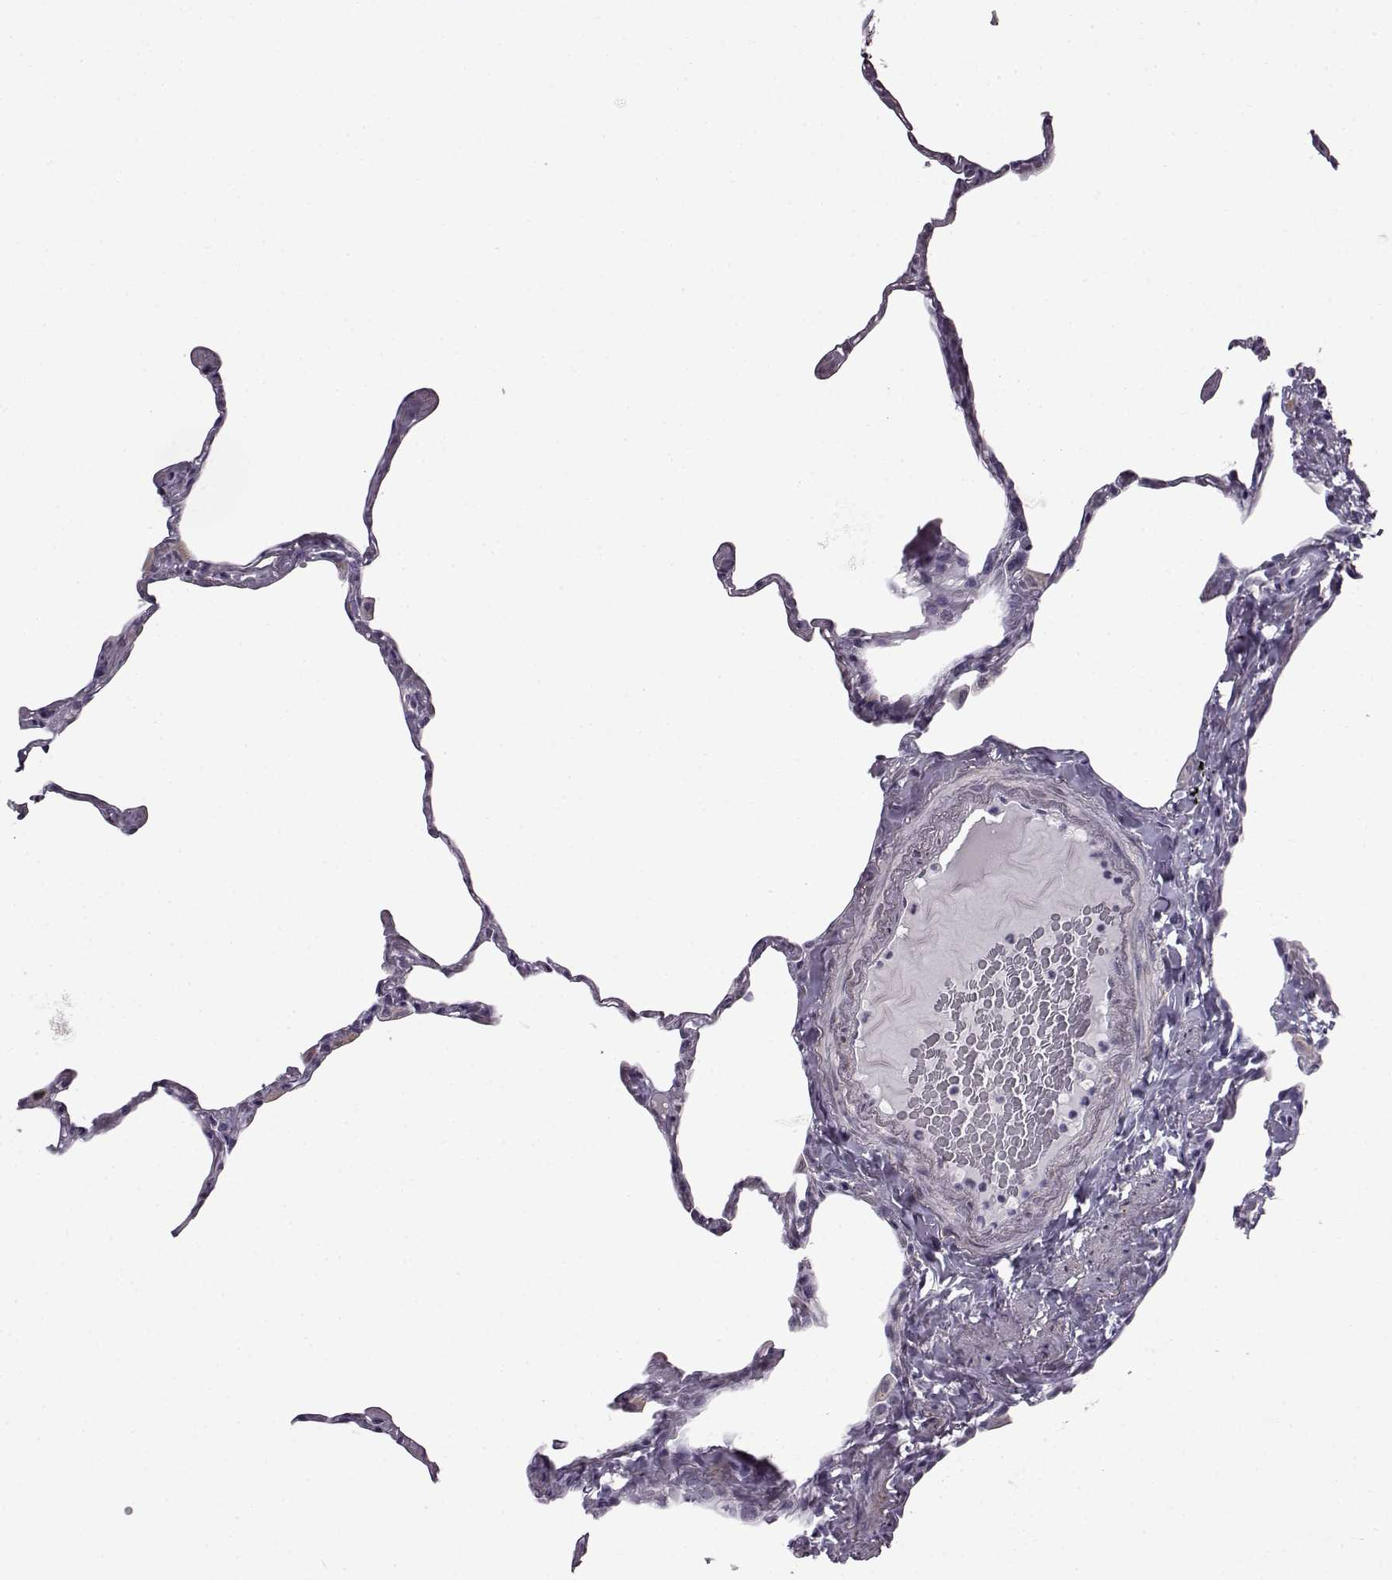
{"staining": {"intensity": "negative", "quantity": "none", "location": "none"}, "tissue": "lung", "cell_type": "Alveolar cells", "image_type": "normal", "snomed": [{"axis": "morphology", "description": "Normal tissue, NOS"}, {"axis": "topography", "description": "Lung"}], "caption": "This is a photomicrograph of immunohistochemistry staining of unremarkable lung, which shows no positivity in alveolar cells.", "gene": "SLC28A2", "patient": {"sex": "male", "age": 65}}